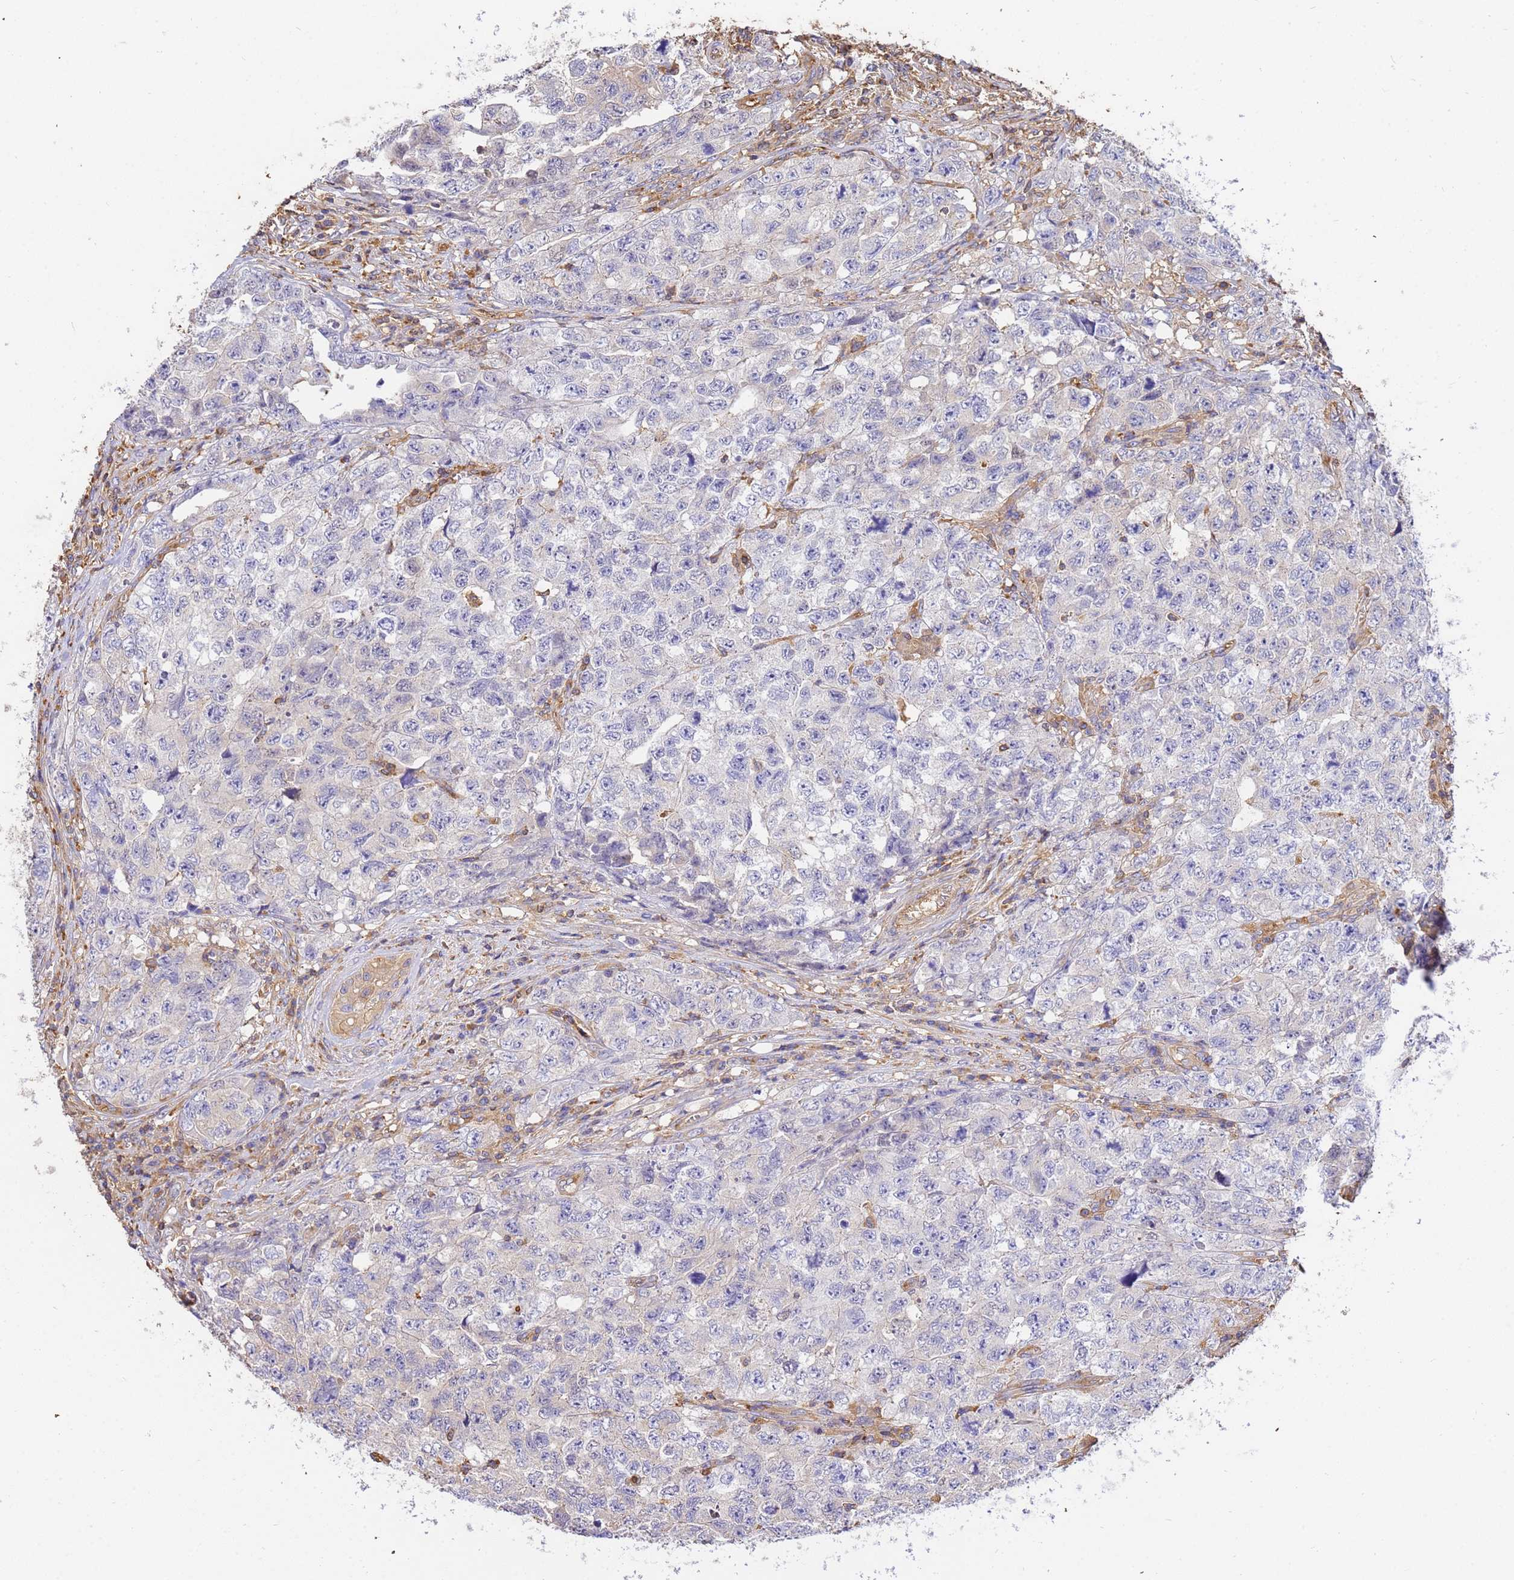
{"staining": {"intensity": "negative", "quantity": "none", "location": "none"}, "tissue": "testis cancer", "cell_type": "Tumor cells", "image_type": "cancer", "snomed": [{"axis": "morphology", "description": "Carcinoma, Embryonal, NOS"}, {"axis": "topography", "description": "Testis"}], "caption": "Immunohistochemistry image of neoplastic tissue: testis cancer (embryonal carcinoma) stained with DAB demonstrates no significant protein expression in tumor cells.", "gene": "WDR64", "patient": {"sex": "male", "age": 31}}